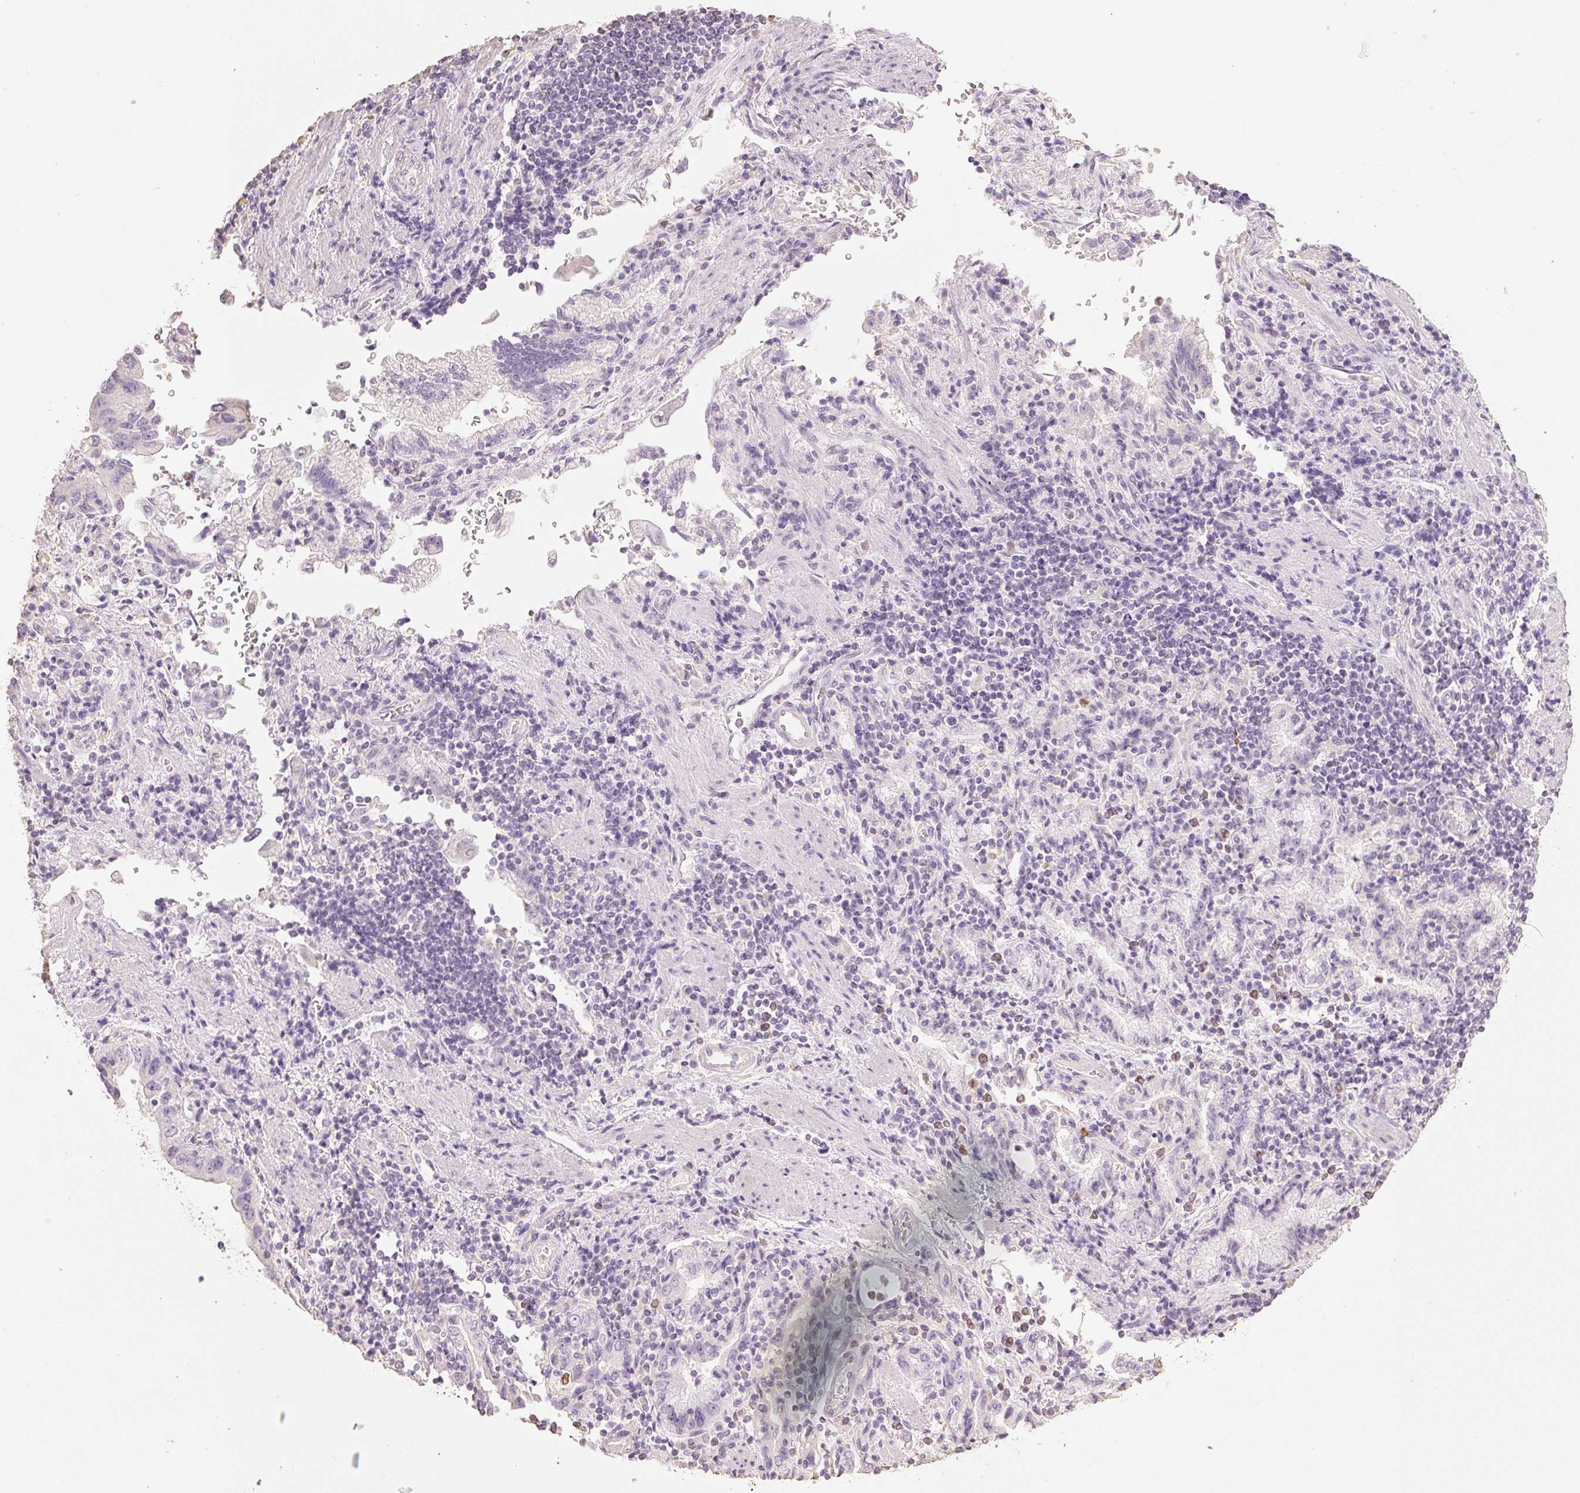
{"staining": {"intensity": "negative", "quantity": "none", "location": "none"}, "tissue": "stomach cancer", "cell_type": "Tumor cells", "image_type": "cancer", "snomed": [{"axis": "morphology", "description": "Adenocarcinoma, NOS"}, {"axis": "topography", "description": "Stomach"}], "caption": "High magnification brightfield microscopy of adenocarcinoma (stomach) stained with DAB (brown) and counterstained with hematoxylin (blue): tumor cells show no significant expression.", "gene": "MBOAT7", "patient": {"sex": "male", "age": 62}}